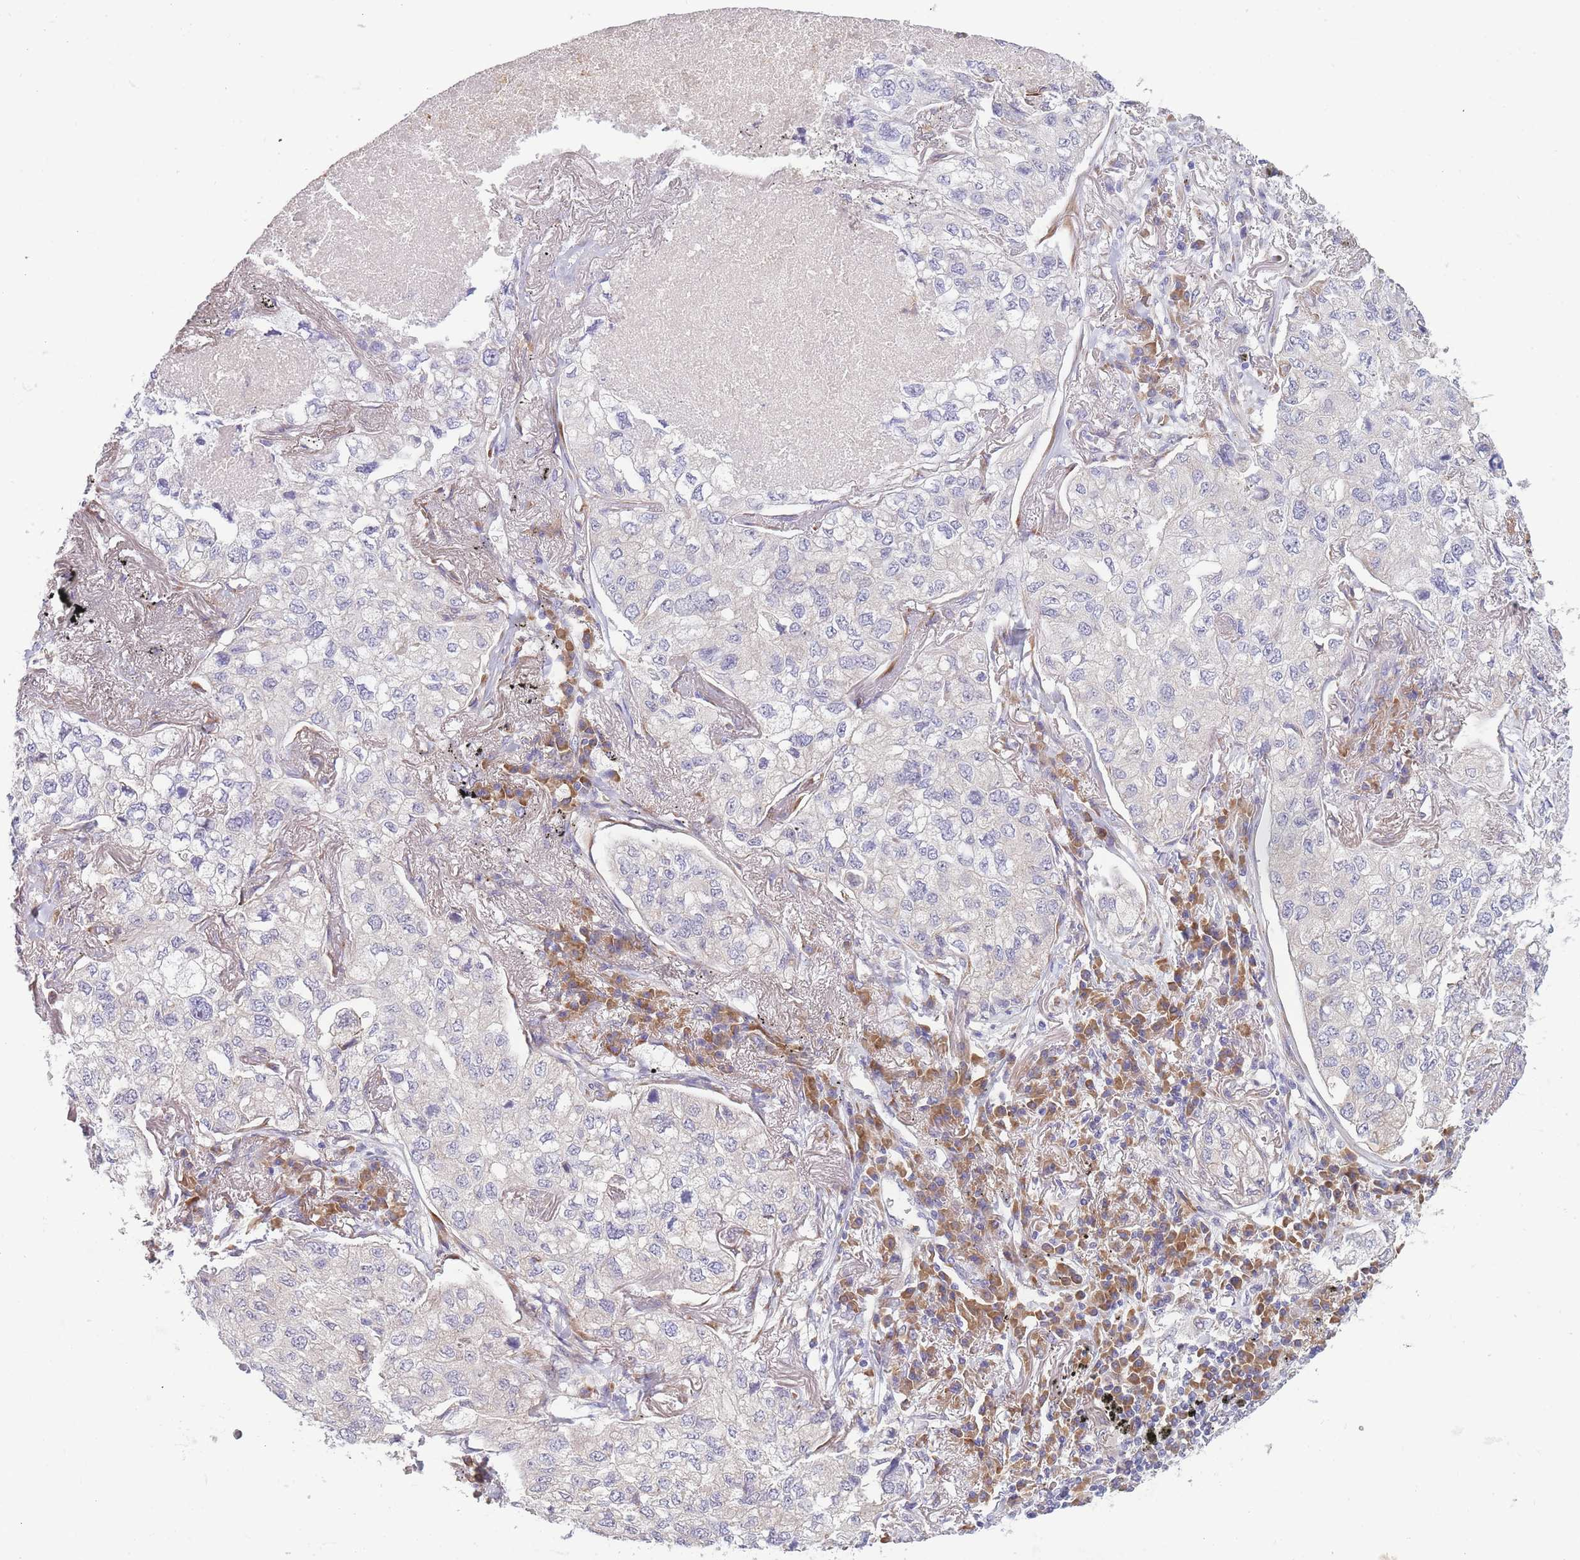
{"staining": {"intensity": "negative", "quantity": "none", "location": "none"}, "tissue": "lung cancer", "cell_type": "Tumor cells", "image_type": "cancer", "snomed": [{"axis": "morphology", "description": "Adenocarcinoma, NOS"}, {"axis": "topography", "description": "Lung"}], "caption": "An image of human lung adenocarcinoma is negative for staining in tumor cells. (DAB immunohistochemistry (IHC) with hematoxylin counter stain).", "gene": "NDUFAF6", "patient": {"sex": "male", "age": 65}}